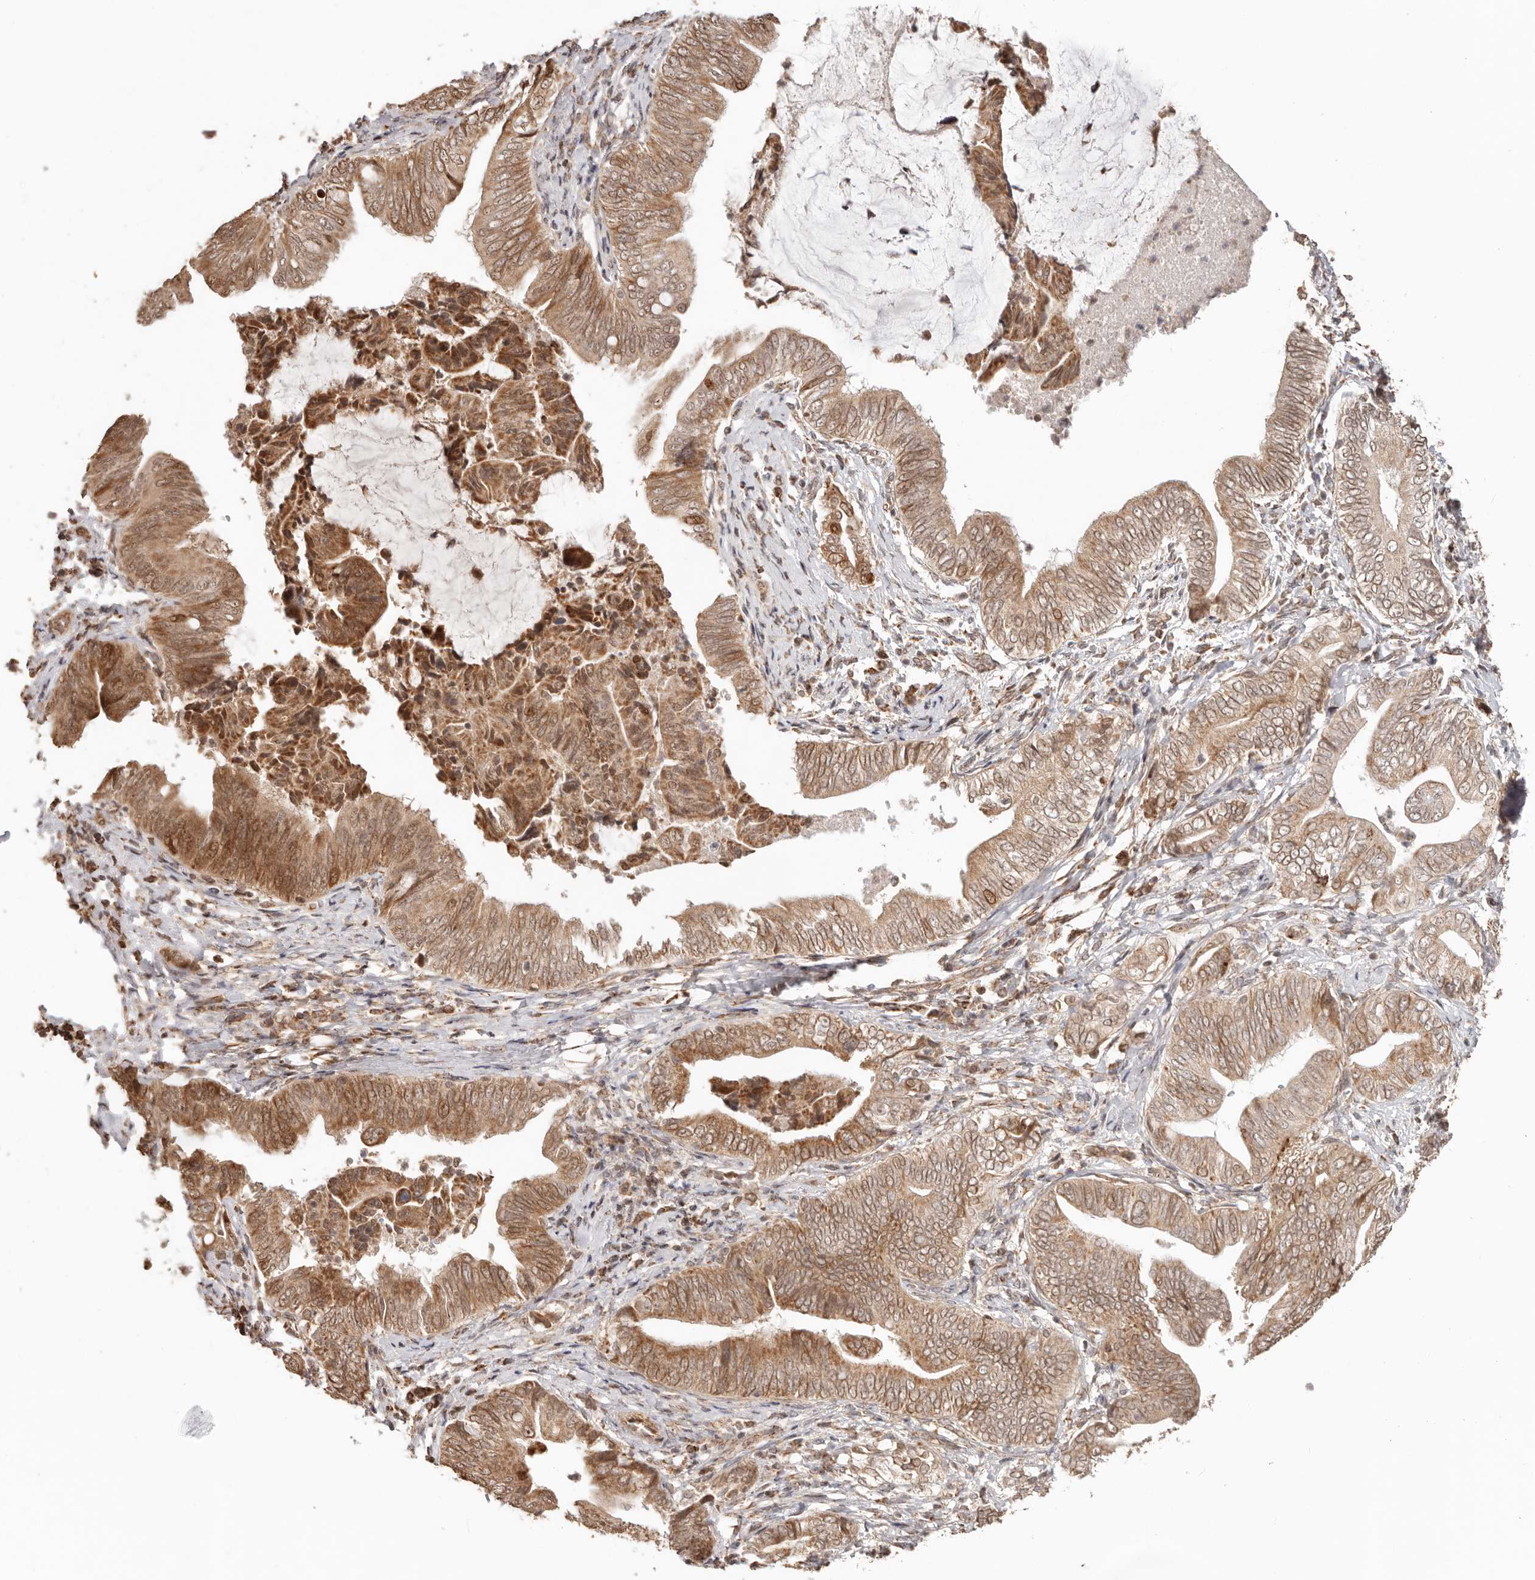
{"staining": {"intensity": "moderate", "quantity": ">75%", "location": "cytoplasmic/membranous"}, "tissue": "pancreatic cancer", "cell_type": "Tumor cells", "image_type": "cancer", "snomed": [{"axis": "morphology", "description": "Adenocarcinoma, NOS"}, {"axis": "topography", "description": "Pancreas"}], "caption": "Protein expression analysis of pancreatic adenocarcinoma shows moderate cytoplasmic/membranous staining in about >75% of tumor cells.", "gene": "NDUFB11", "patient": {"sex": "male", "age": 75}}